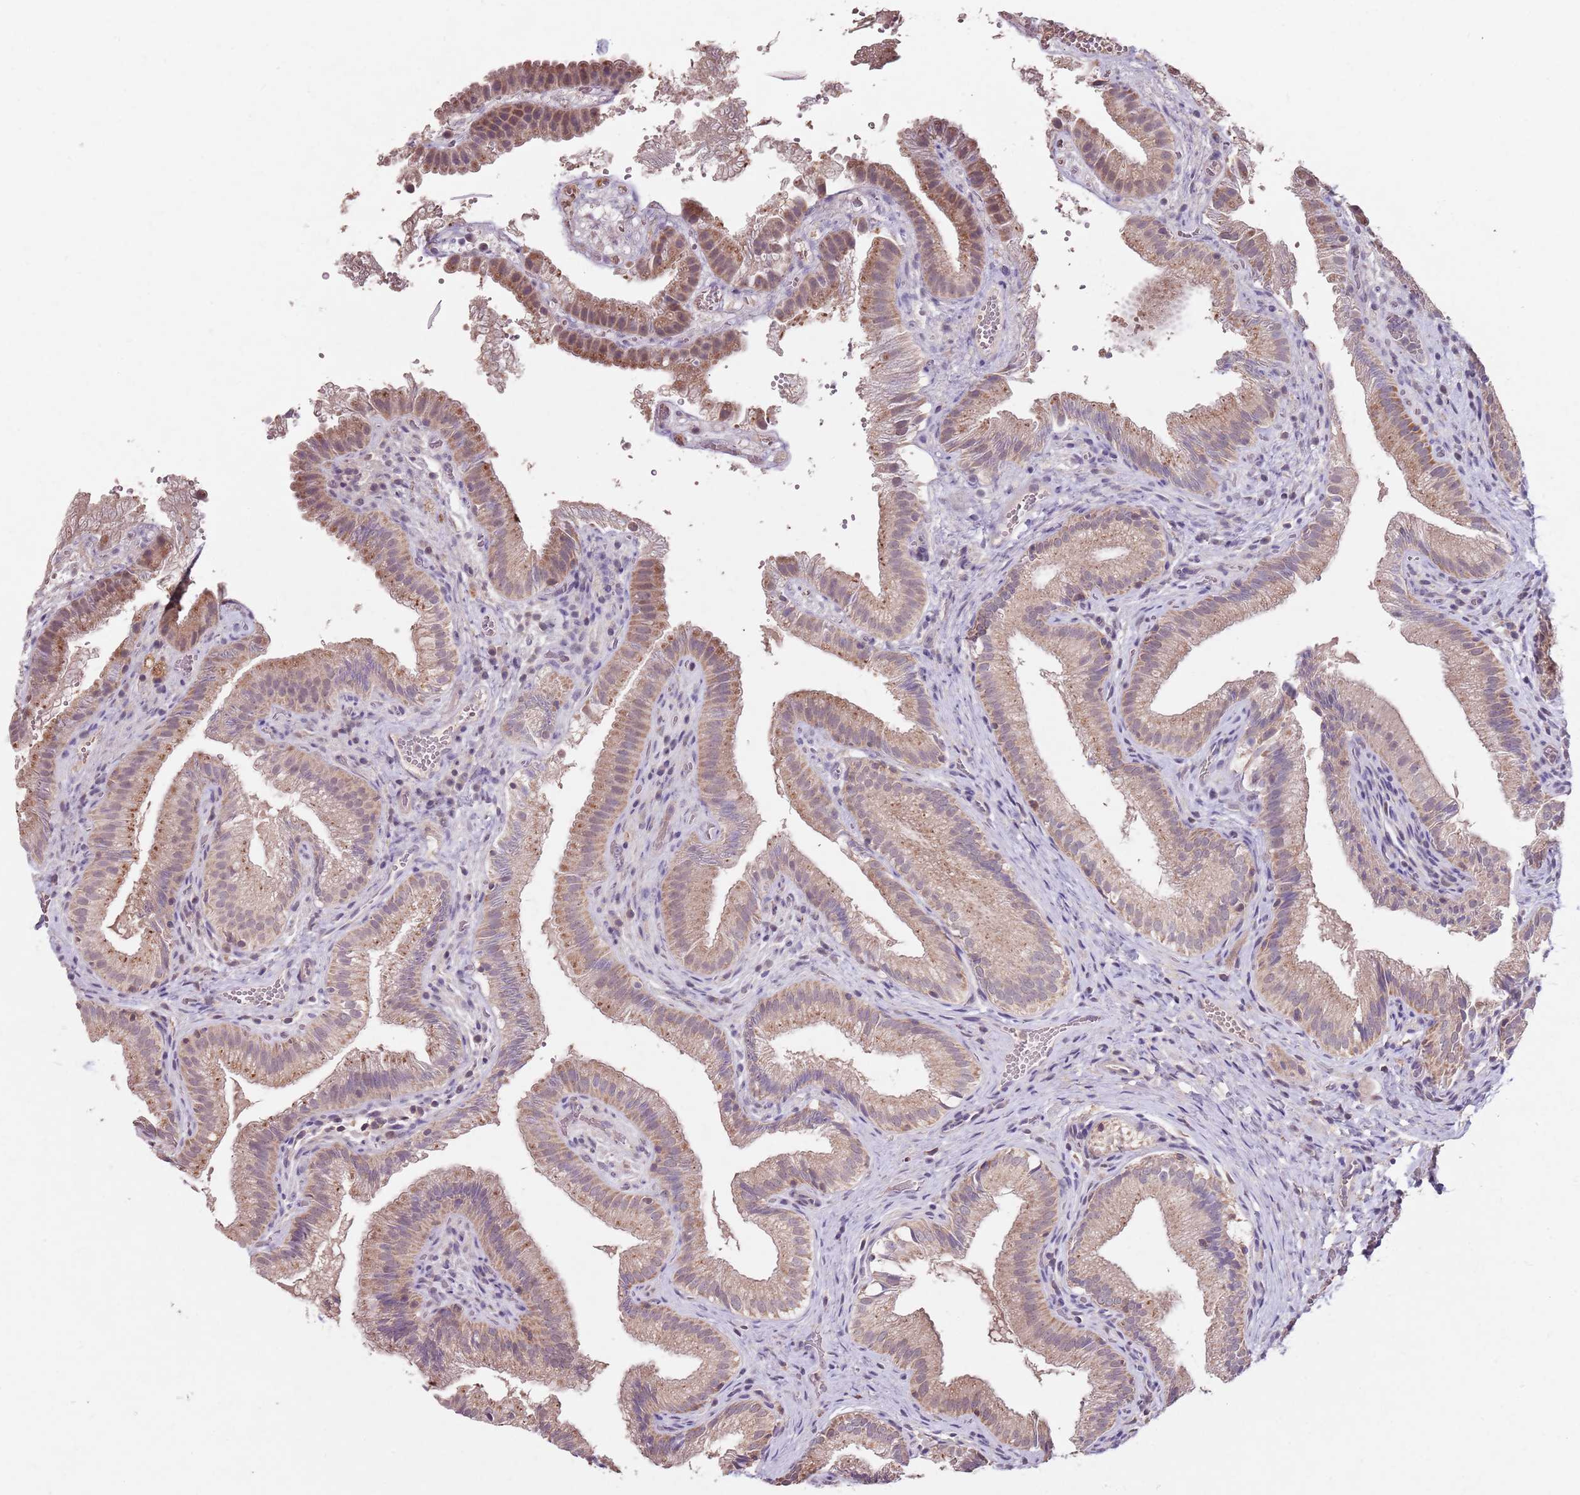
{"staining": {"intensity": "moderate", "quantity": ">75%", "location": "cytoplasmic/membranous"}, "tissue": "gallbladder", "cell_type": "Glandular cells", "image_type": "normal", "snomed": [{"axis": "morphology", "description": "Normal tissue, NOS"}, {"axis": "topography", "description": "Gallbladder"}], "caption": "Protein analysis of normal gallbladder reveals moderate cytoplasmic/membranous positivity in approximately >75% of glandular cells. (DAB (3,3'-diaminobenzidine) IHC, brown staining for protein, blue staining for nuclei).", "gene": "NRDE2", "patient": {"sex": "female", "age": 30}}